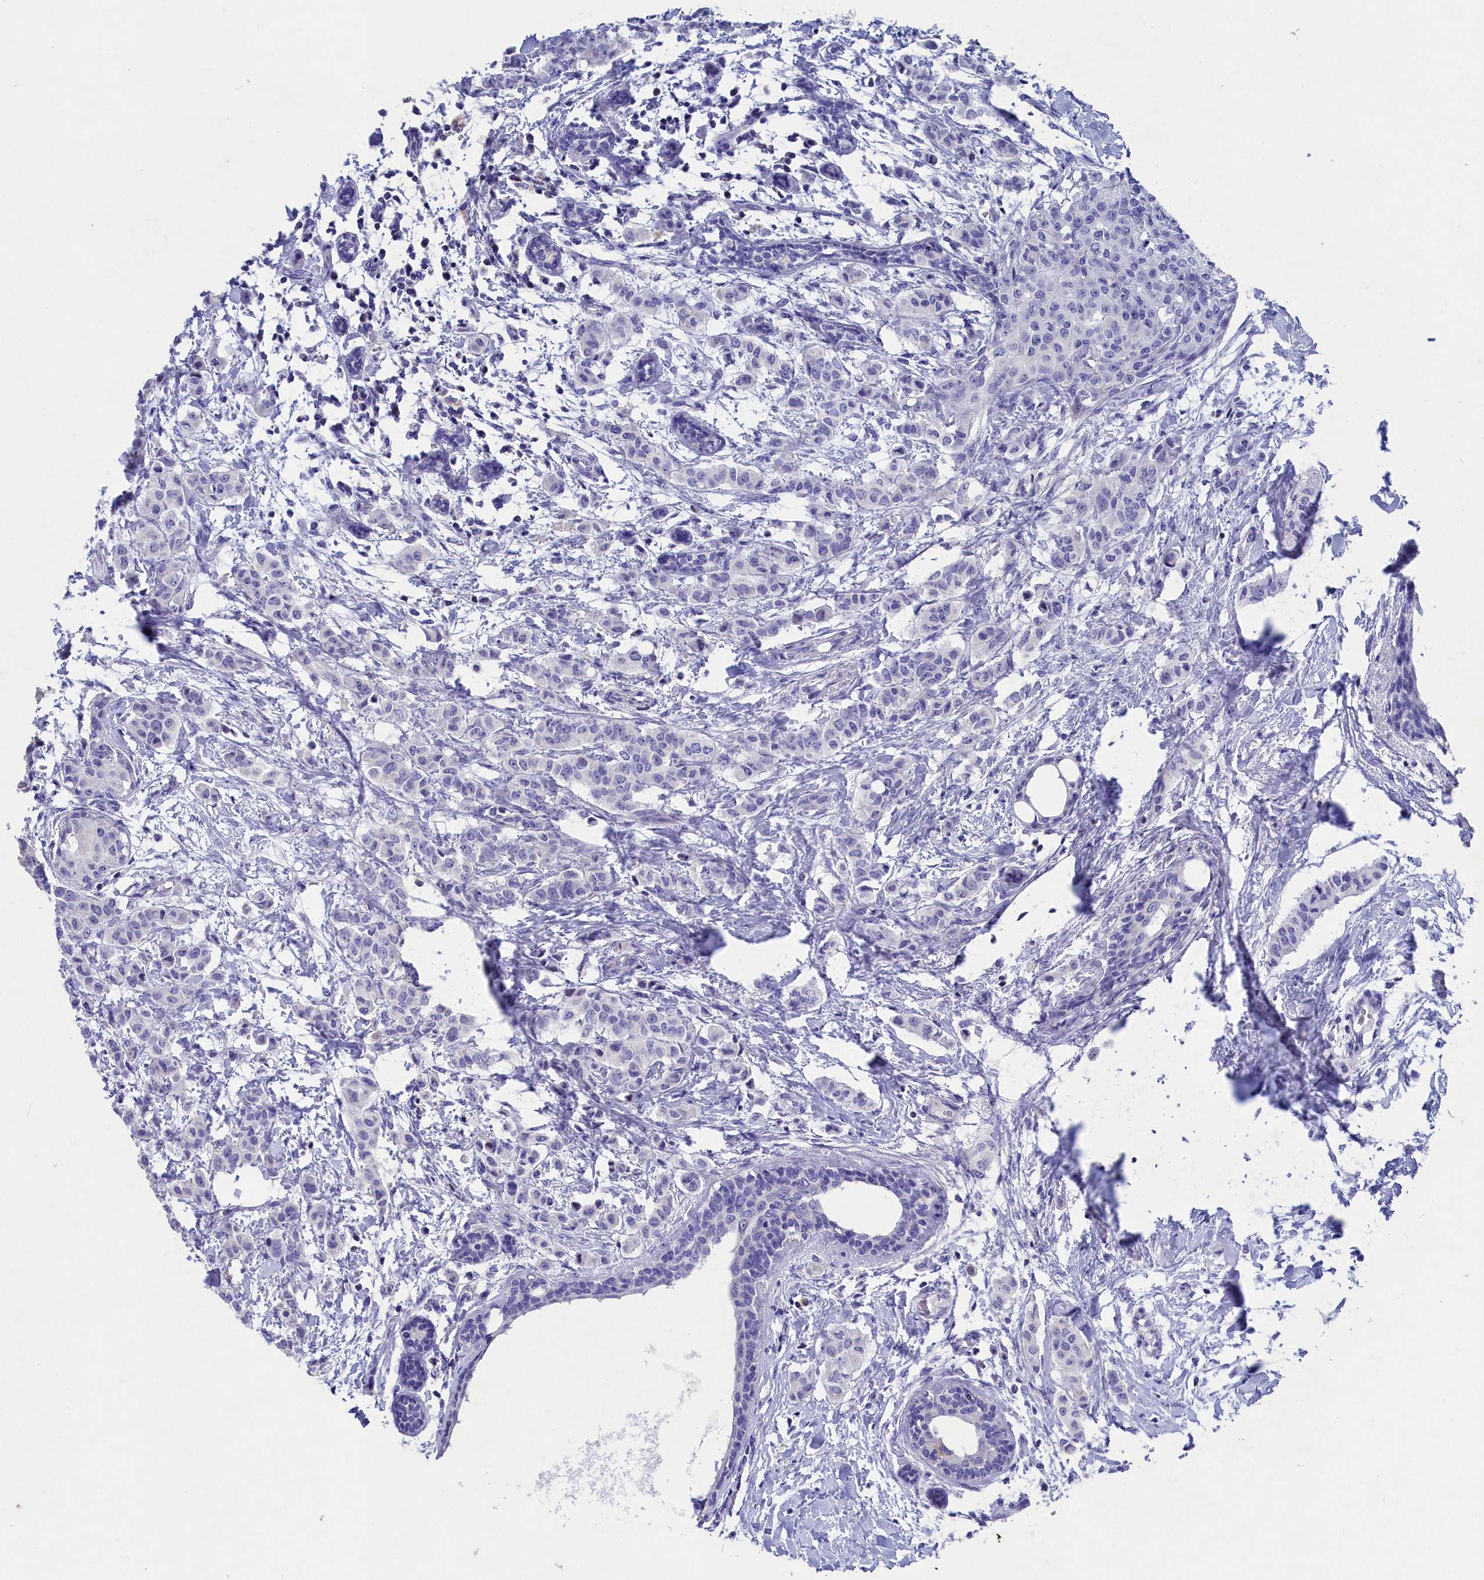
{"staining": {"intensity": "negative", "quantity": "none", "location": "none"}, "tissue": "breast cancer", "cell_type": "Tumor cells", "image_type": "cancer", "snomed": [{"axis": "morphology", "description": "Duct carcinoma"}, {"axis": "topography", "description": "Breast"}], "caption": "IHC image of human breast cancer stained for a protein (brown), which displays no staining in tumor cells. (Brightfield microscopy of DAB IHC at high magnification).", "gene": "PRDM12", "patient": {"sex": "female", "age": 40}}